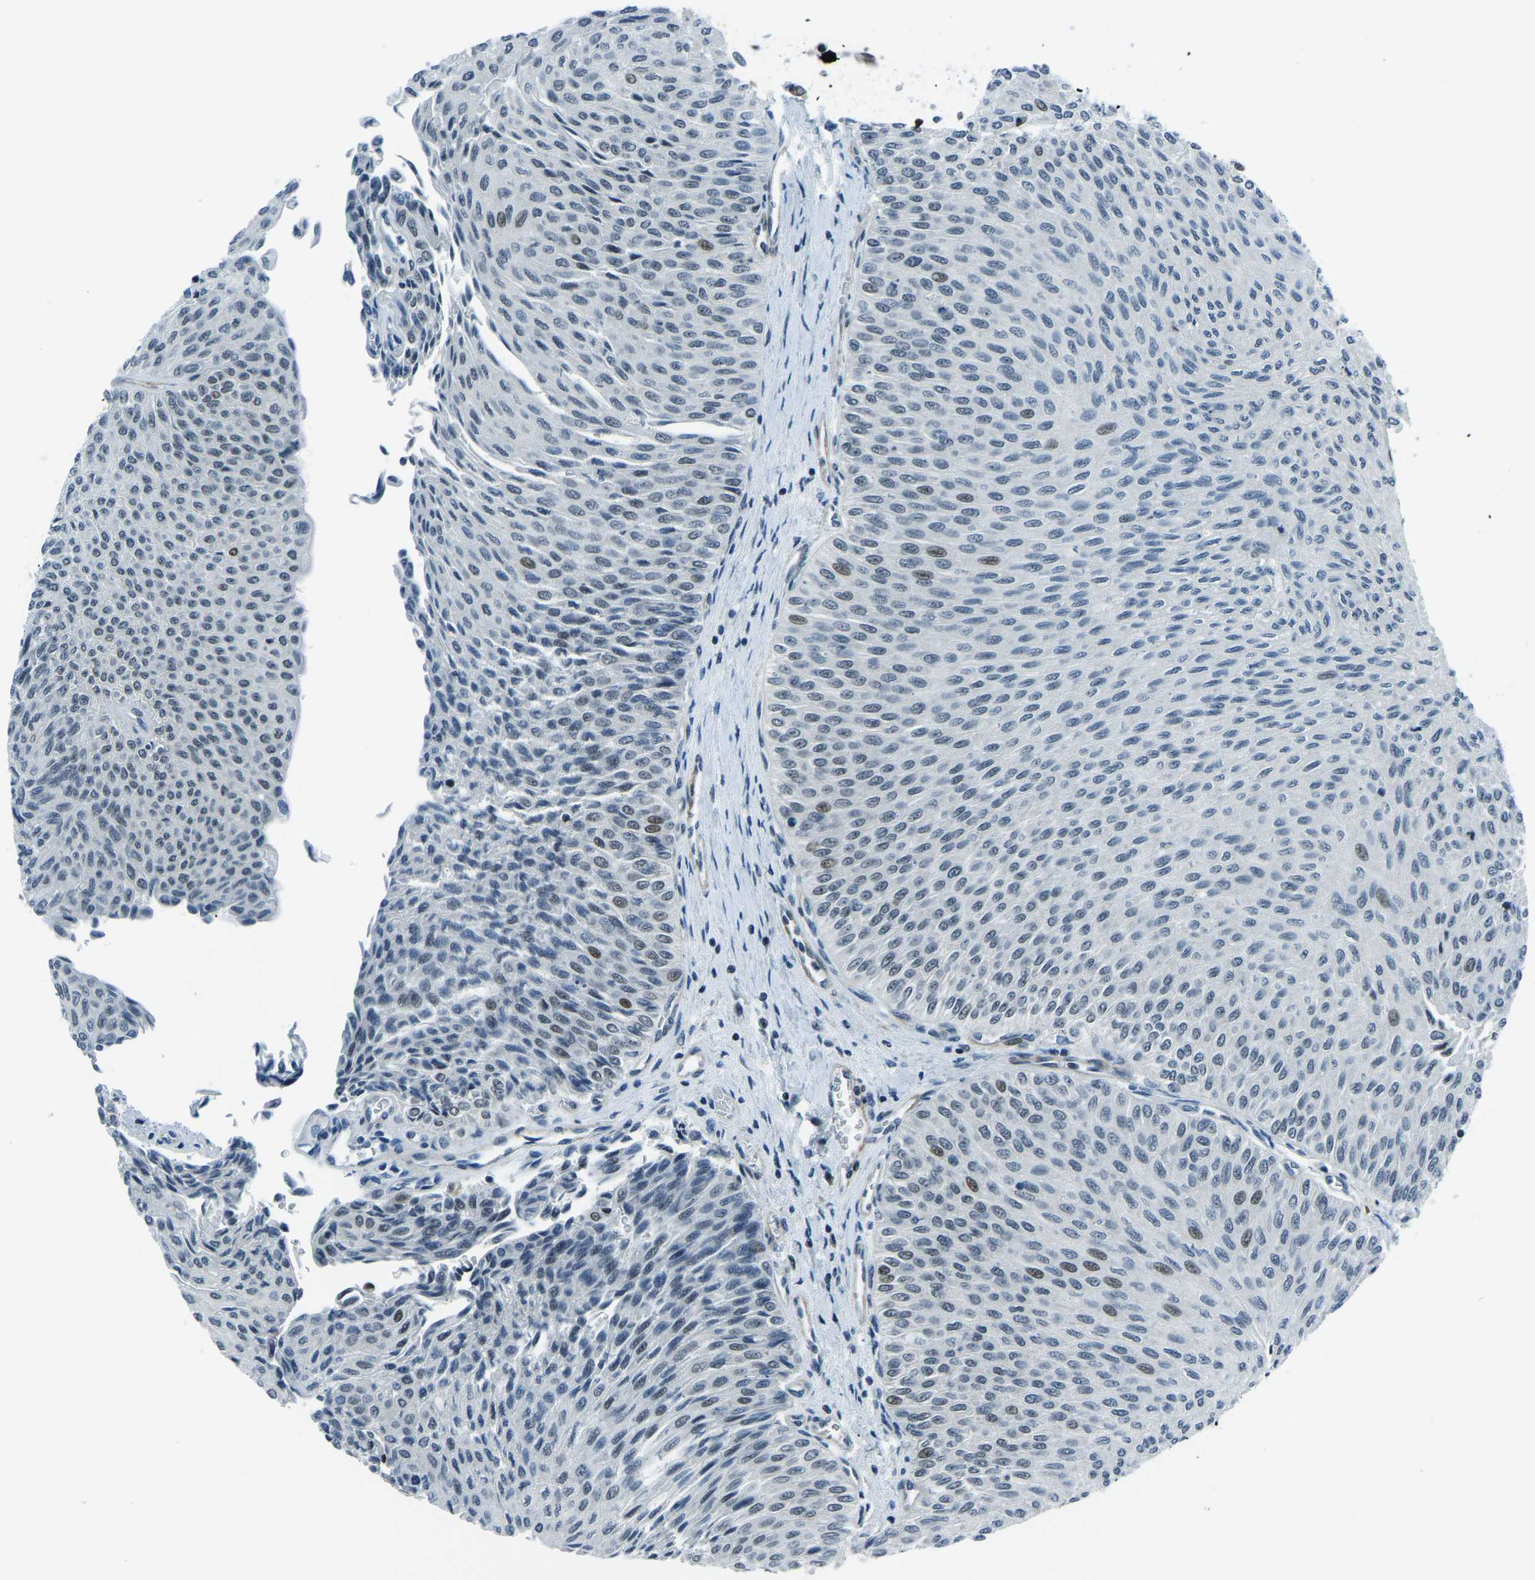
{"staining": {"intensity": "weak", "quantity": "<25%", "location": "nuclear"}, "tissue": "urothelial cancer", "cell_type": "Tumor cells", "image_type": "cancer", "snomed": [{"axis": "morphology", "description": "Urothelial carcinoma, Low grade"}, {"axis": "topography", "description": "Urinary bladder"}], "caption": "This is an IHC image of human urothelial cancer. There is no expression in tumor cells.", "gene": "PRCC", "patient": {"sex": "male", "age": 78}}